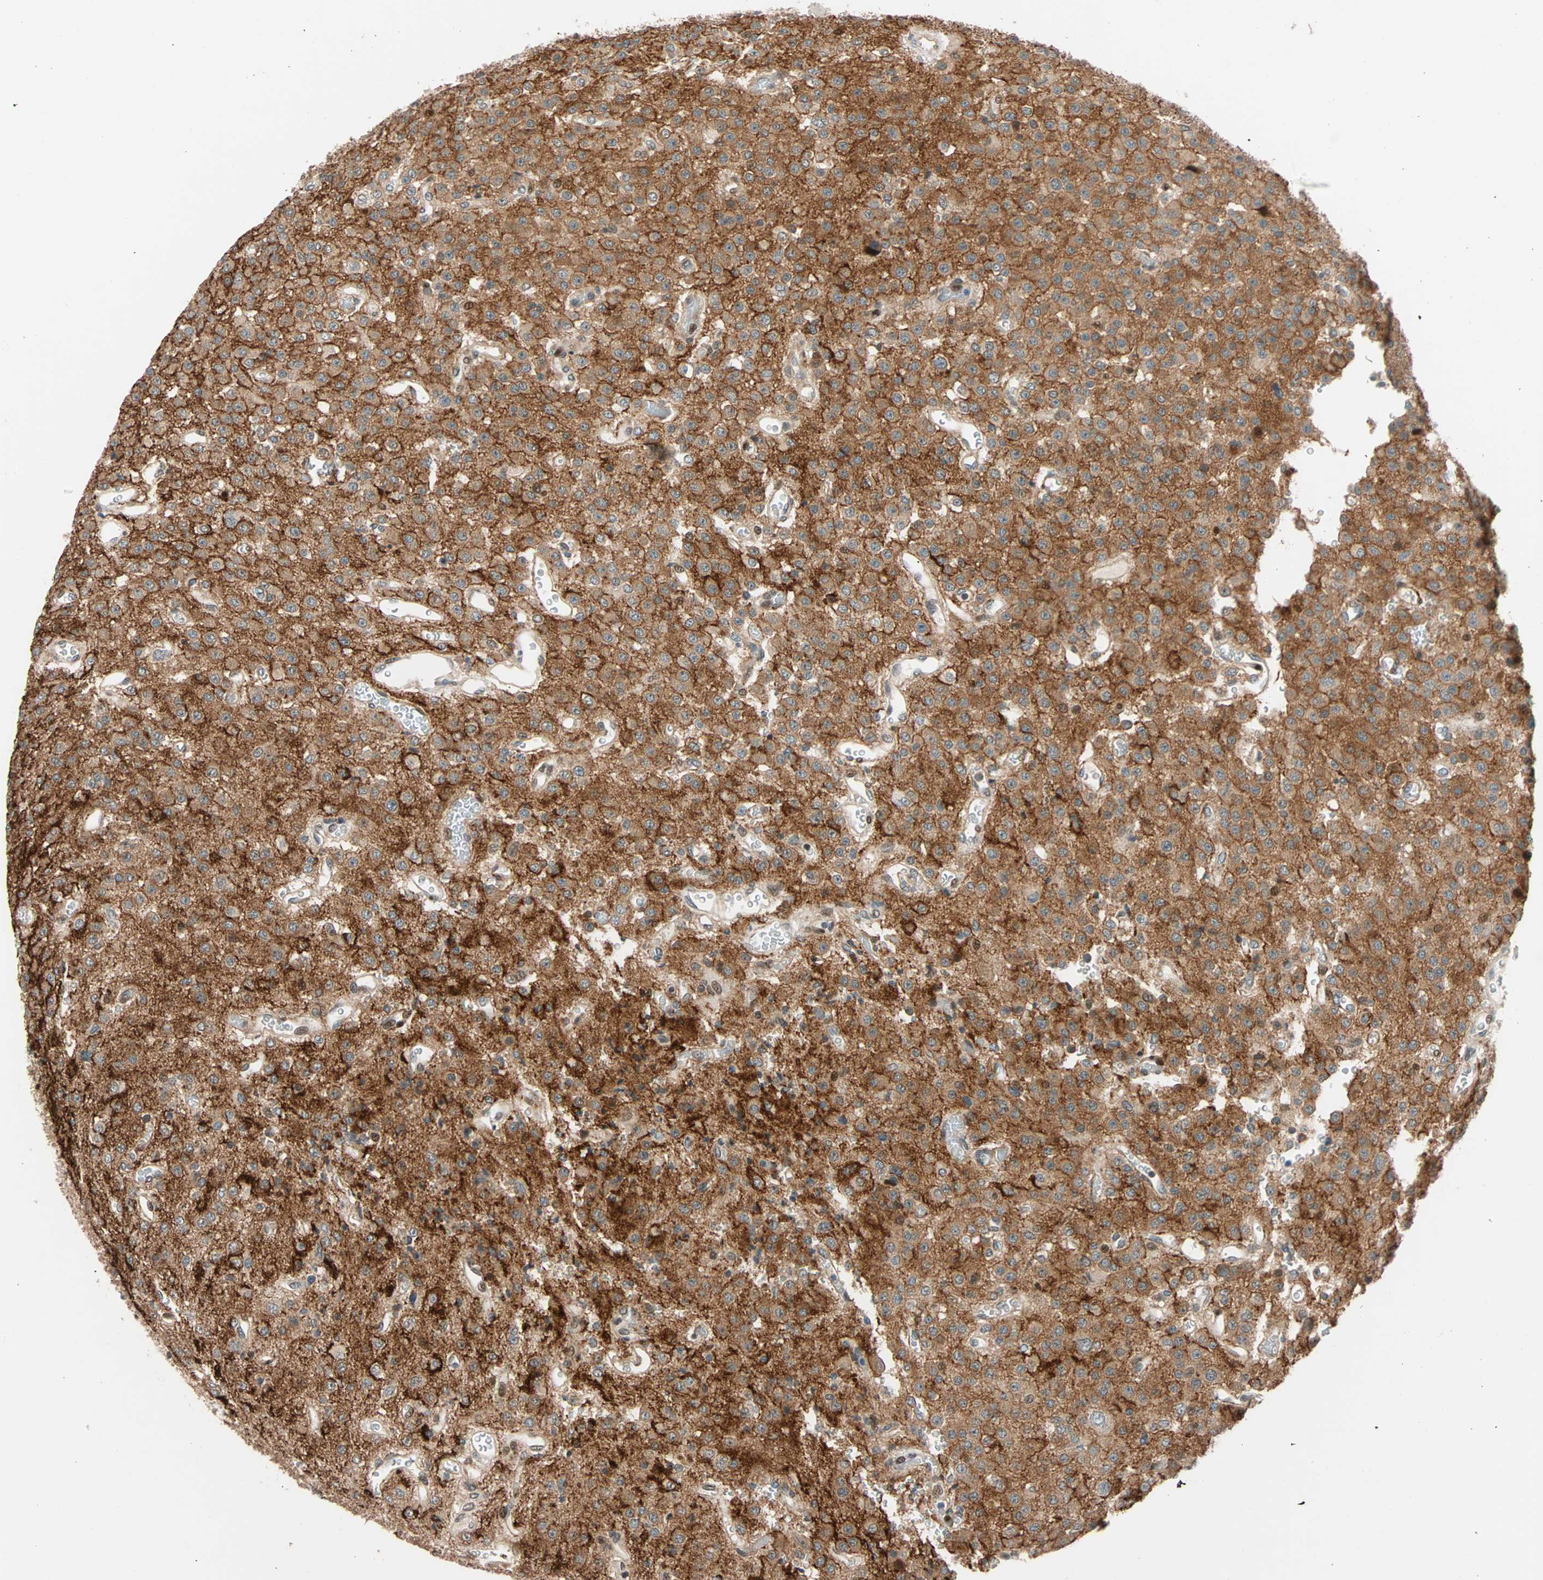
{"staining": {"intensity": "moderate", "quantity": ">75%", "location": "cytoplasmic/membranous"}, "tissue": "glioma", "cell_type": "Tumor cells", "image_type": "cancer", "snomed": [{"axis": "morphology", "description": "Glioma, malignant, Low grade"}, {"axis": "topography", "description": "Brain"}], "caption": "Human low-grade glioma (malignant) stained with a protein marker reveals moderate staining in tumor cells.", "gene": "HECW1", "patient": {"sex": "male", "age": 38}}